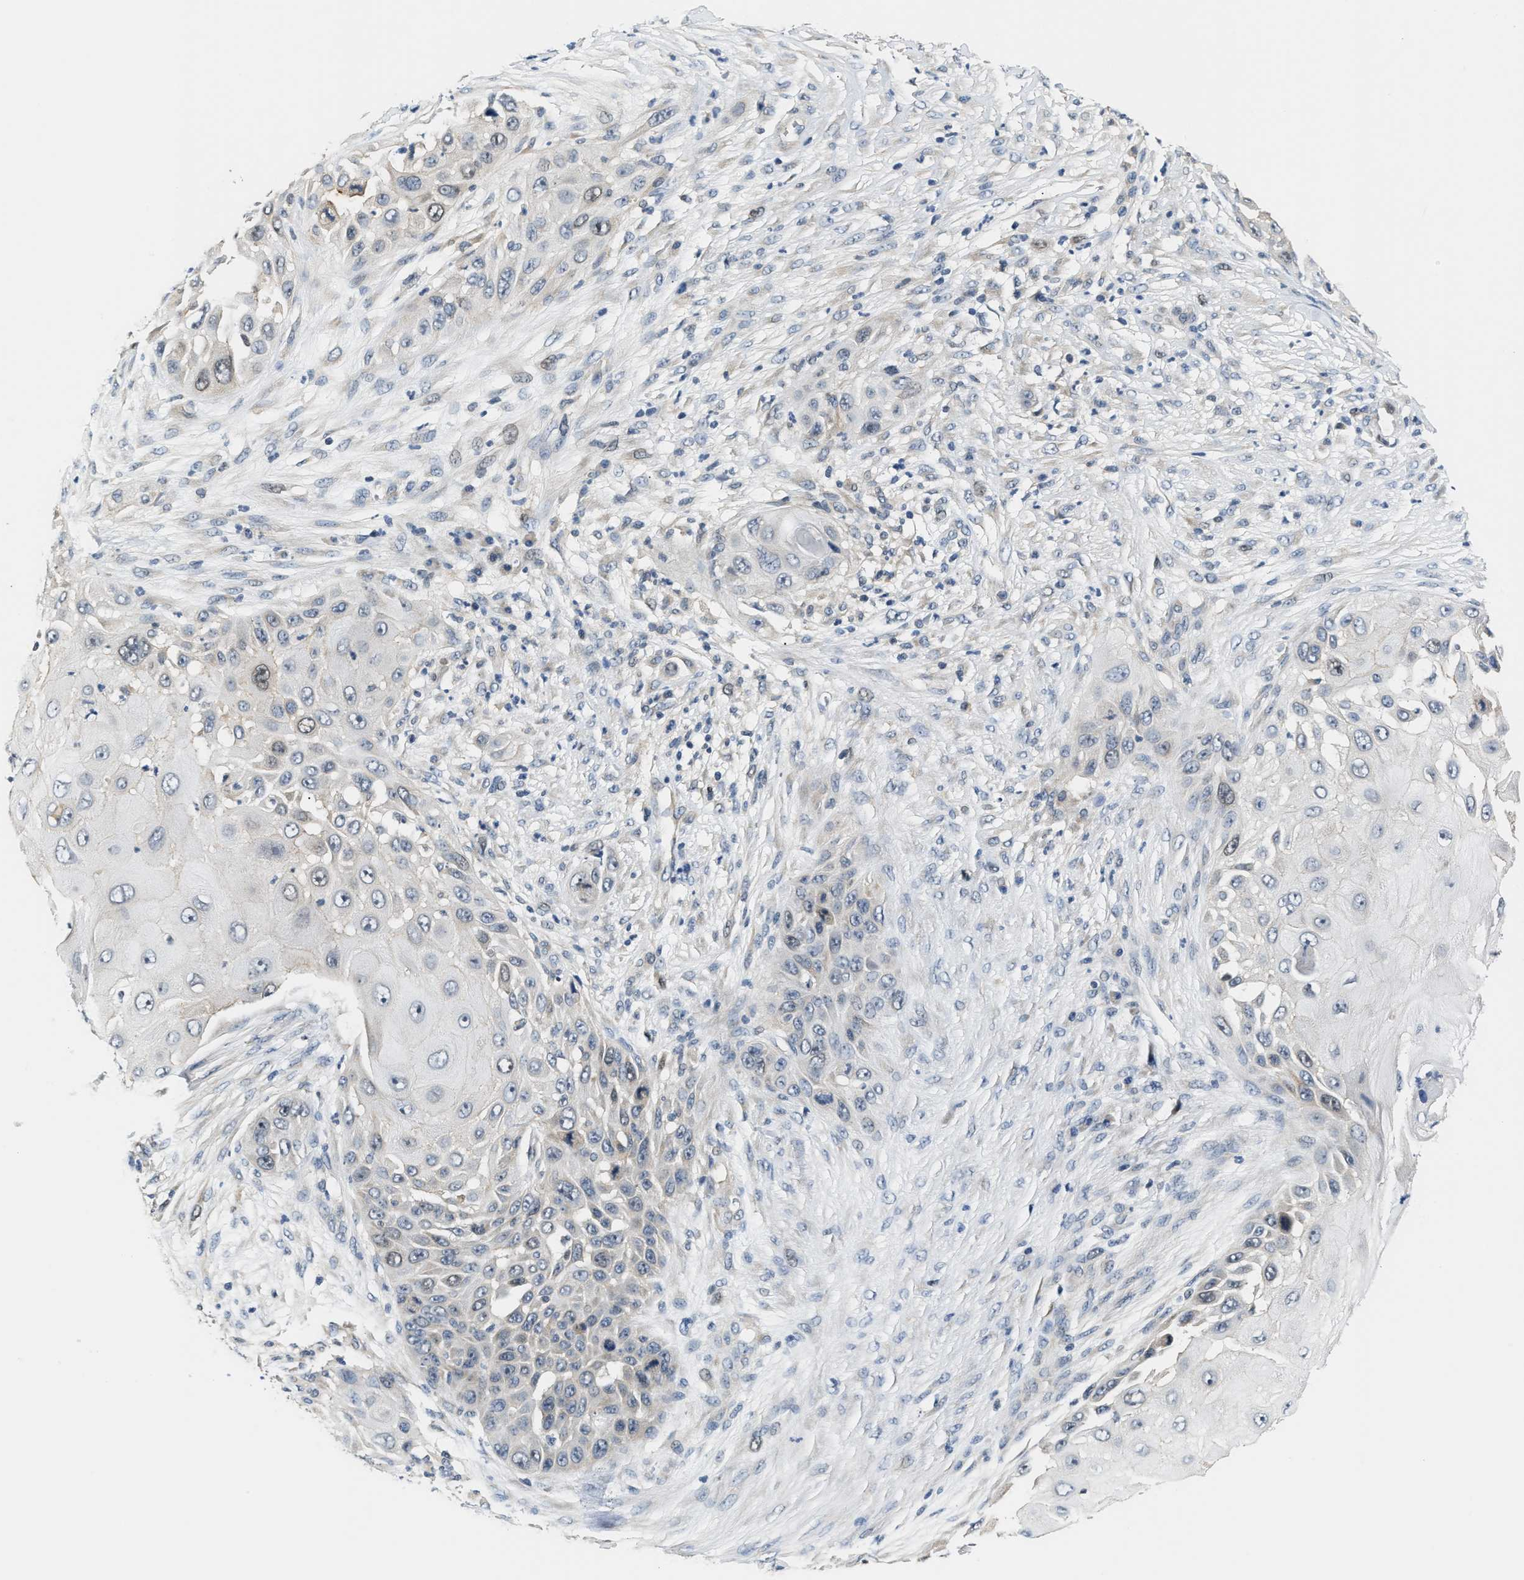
{"staining": {"intensity": "negative", "quantity": "none", "location": "none"}, "tissue": "skin cancer", "cell_type": "Tumor cells", "image_type": "cancer", "snomed": [{"axis": "morphology", "description": "Squamous cell carcinoma, NOS"}, {"axis": "topography", "description": "Skin"}], "caption": "This is a photomicrograph of IHC staining of squamous cell carcinoma (skin), which shows no expression in tumor cells.", "gene": "CLGN", "patient": {"sex": "female", "age": 44}}